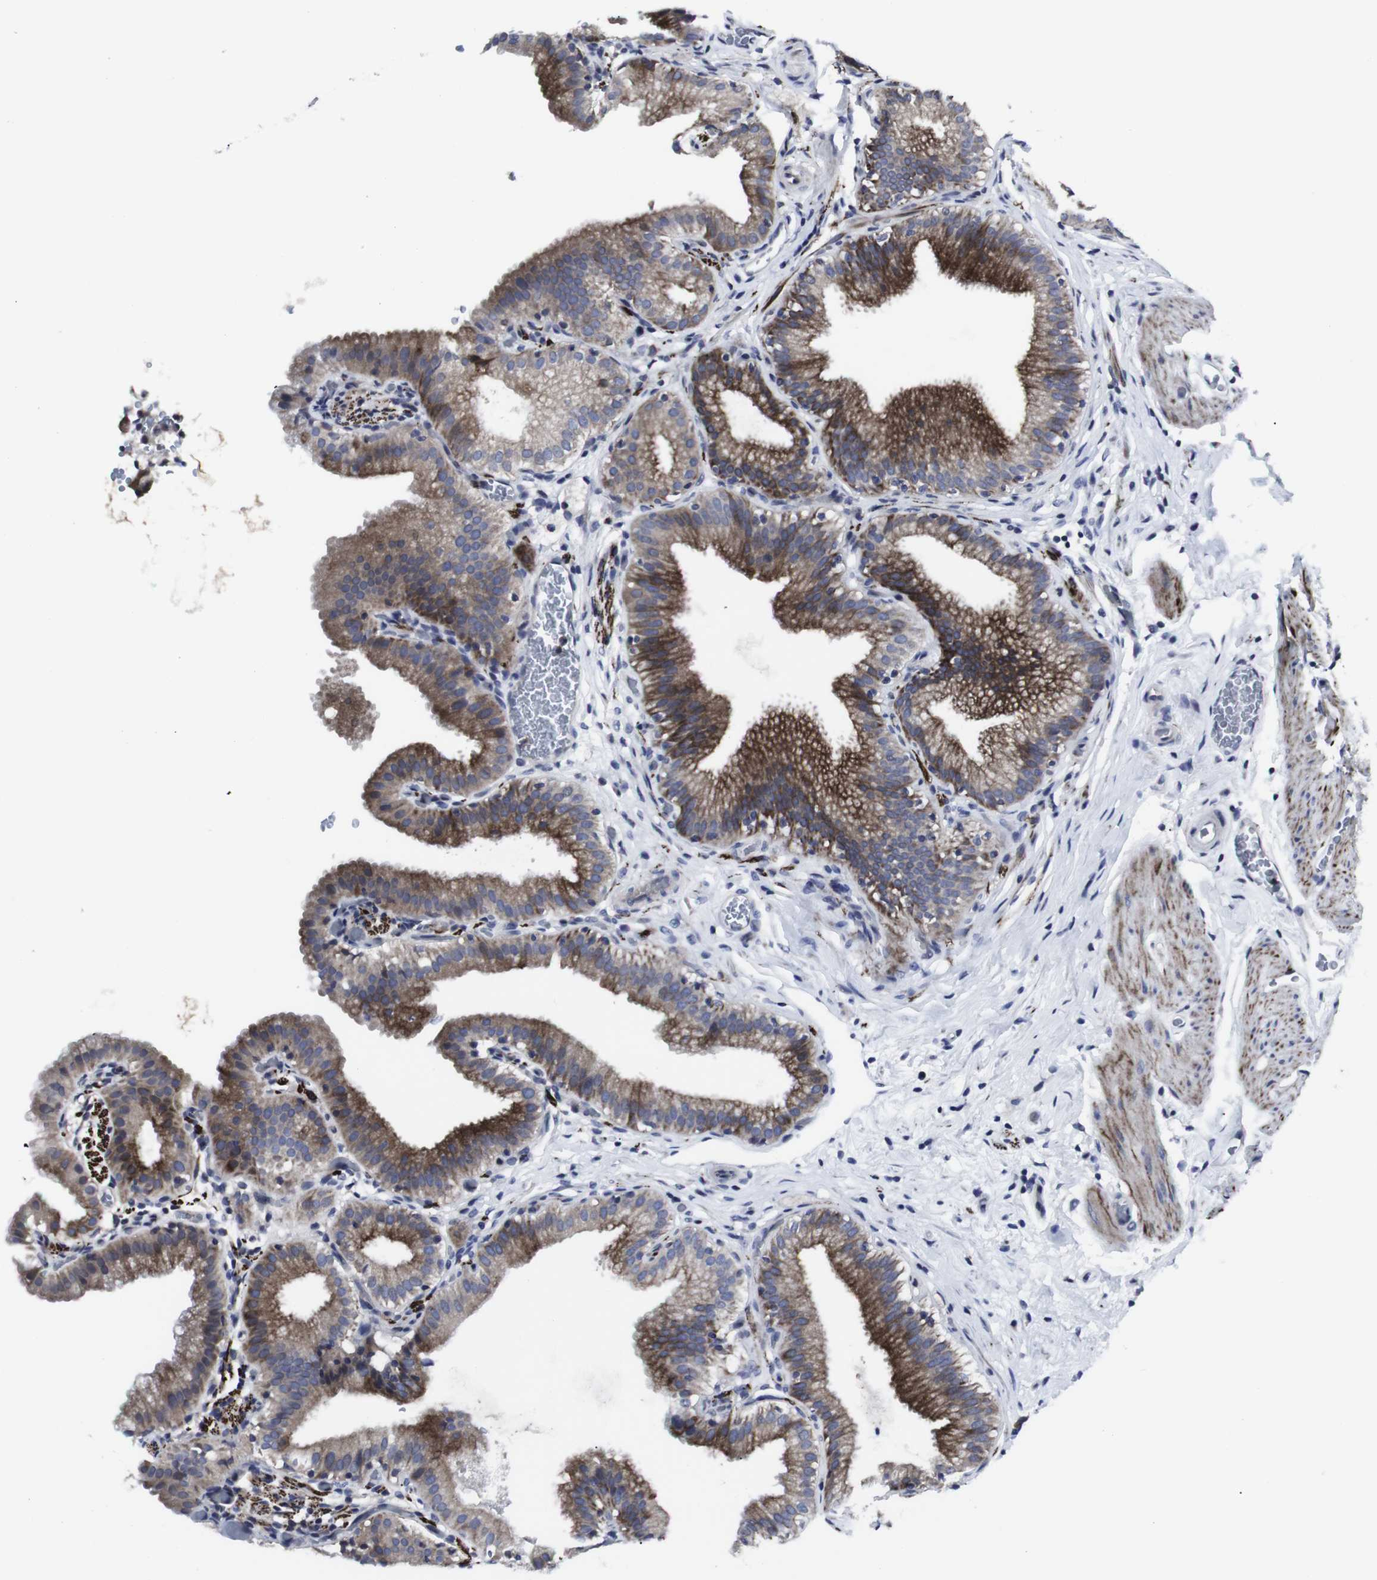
{"staining": {"intensity": "moderate", "quantity": ">75%", "location": "cytoplasmic/membranous"}, "tissue": "gallbladder", "cell_type": "Glandular cells", "image_type": "normal", "snomed": [{"axis": "morphology", "description": "Normal tissue, NOS"}, {"axis": "topography", "description": "Gallbladder"}], "caption": "This is an image of immunohistochemistry staining of benign gallbladder, which shows moderate expression in the cytoplasmic/membranous of glandular cells.", "gene": "HPRT1", "patient": {"sex": "male", "age": 54}}